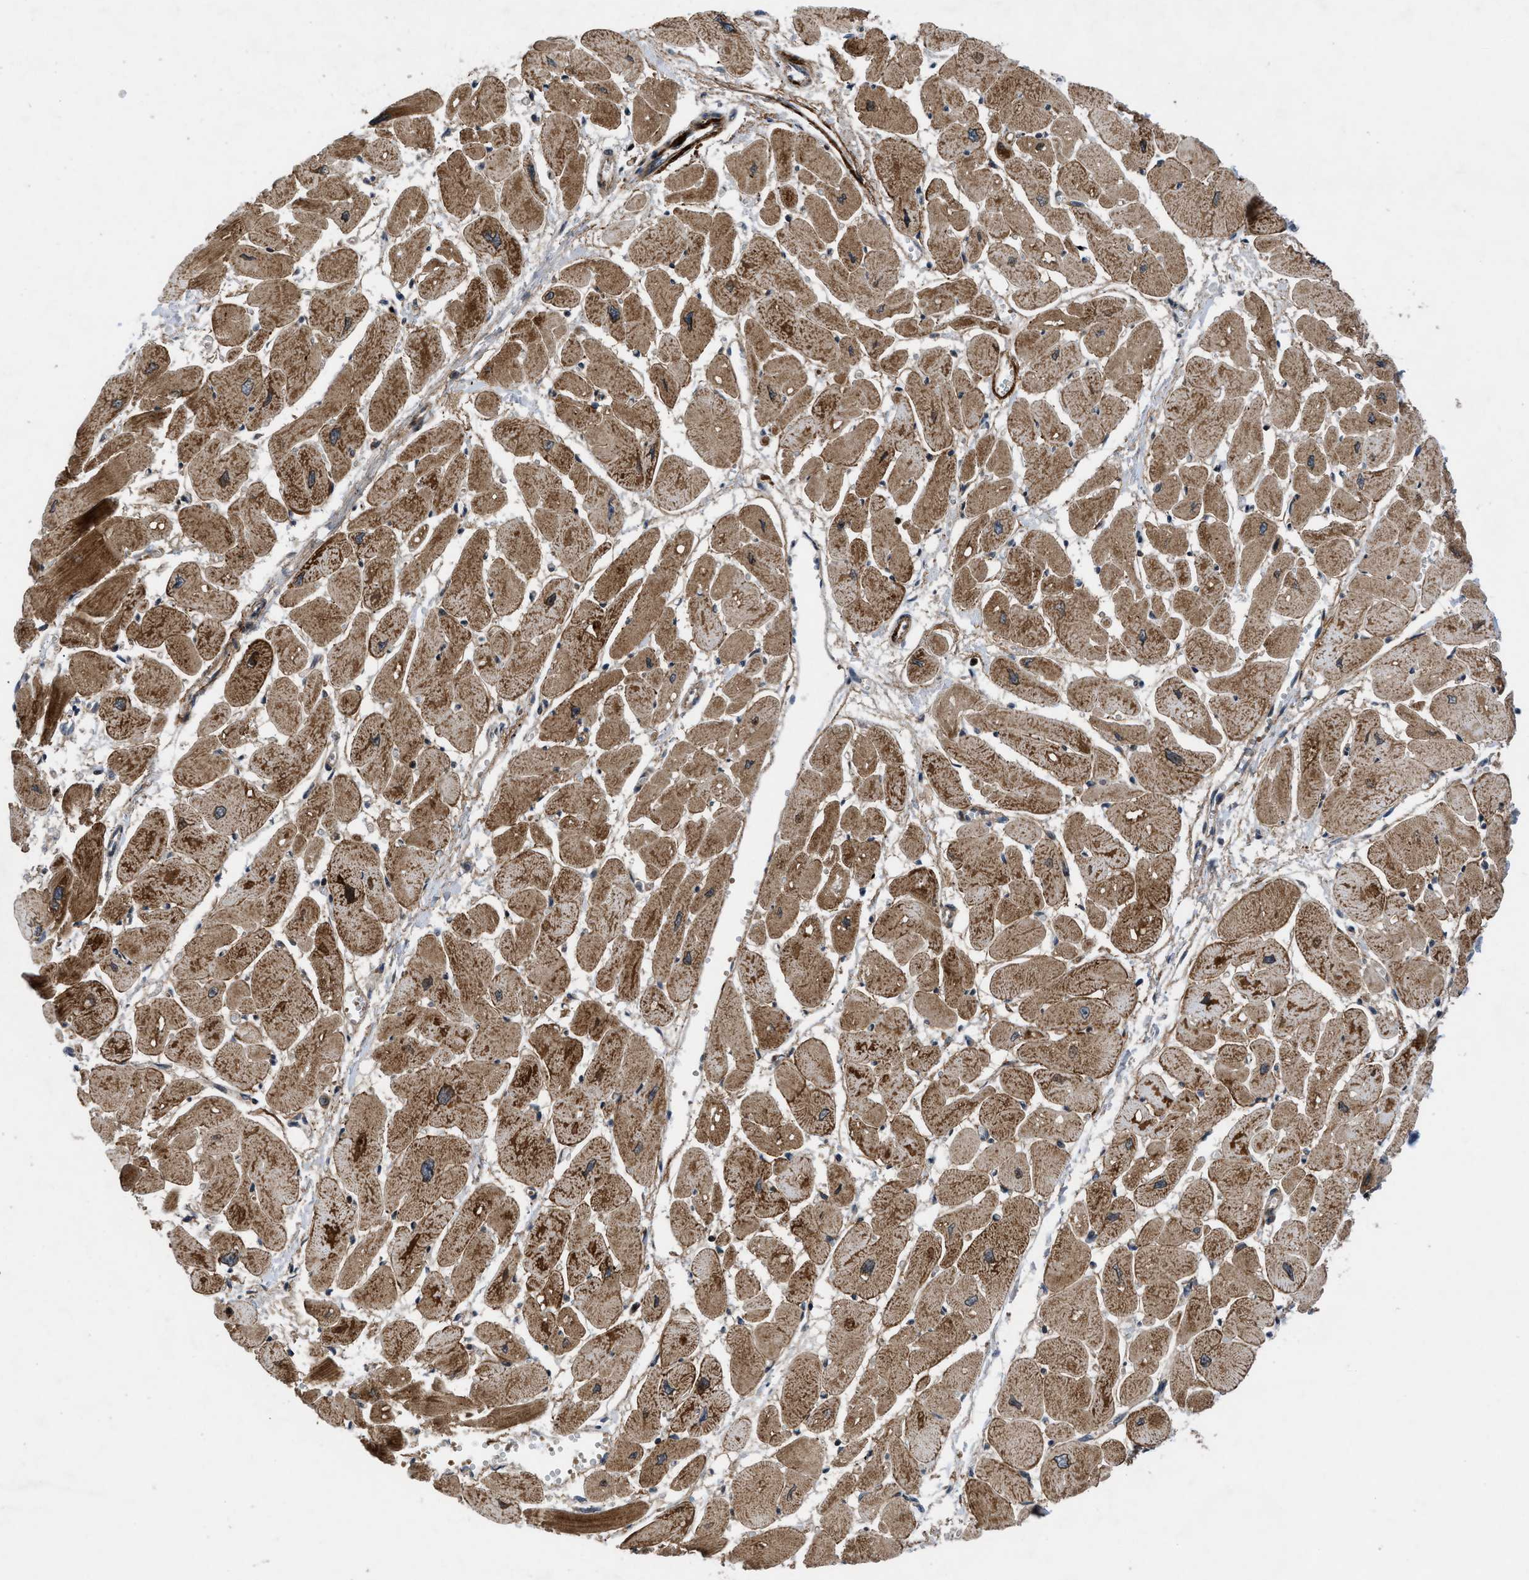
{"staining": {"intensity": "moderate", "quantity": ">75%", "location": "cytoplasmic/membranous"}, "tissue": "heart muscle", "cell_type": "Cardiomyocytes", "image_type": "normal", "snomed": [{"axis": "morphology", "description": "Normal tissue, NOS"}, {"axis": "topography", "description": "Heart"}], "caption": "Moderate cytoplasmic/membranous staining is present in about >75% of cardiomyocytes in unremarkable heart muscle. Immunohistochemistry stains the protein in brown and the nuclei are stained blue.", "gene": "AP3M2", "patient": {"sex": "female", "age": 54}}